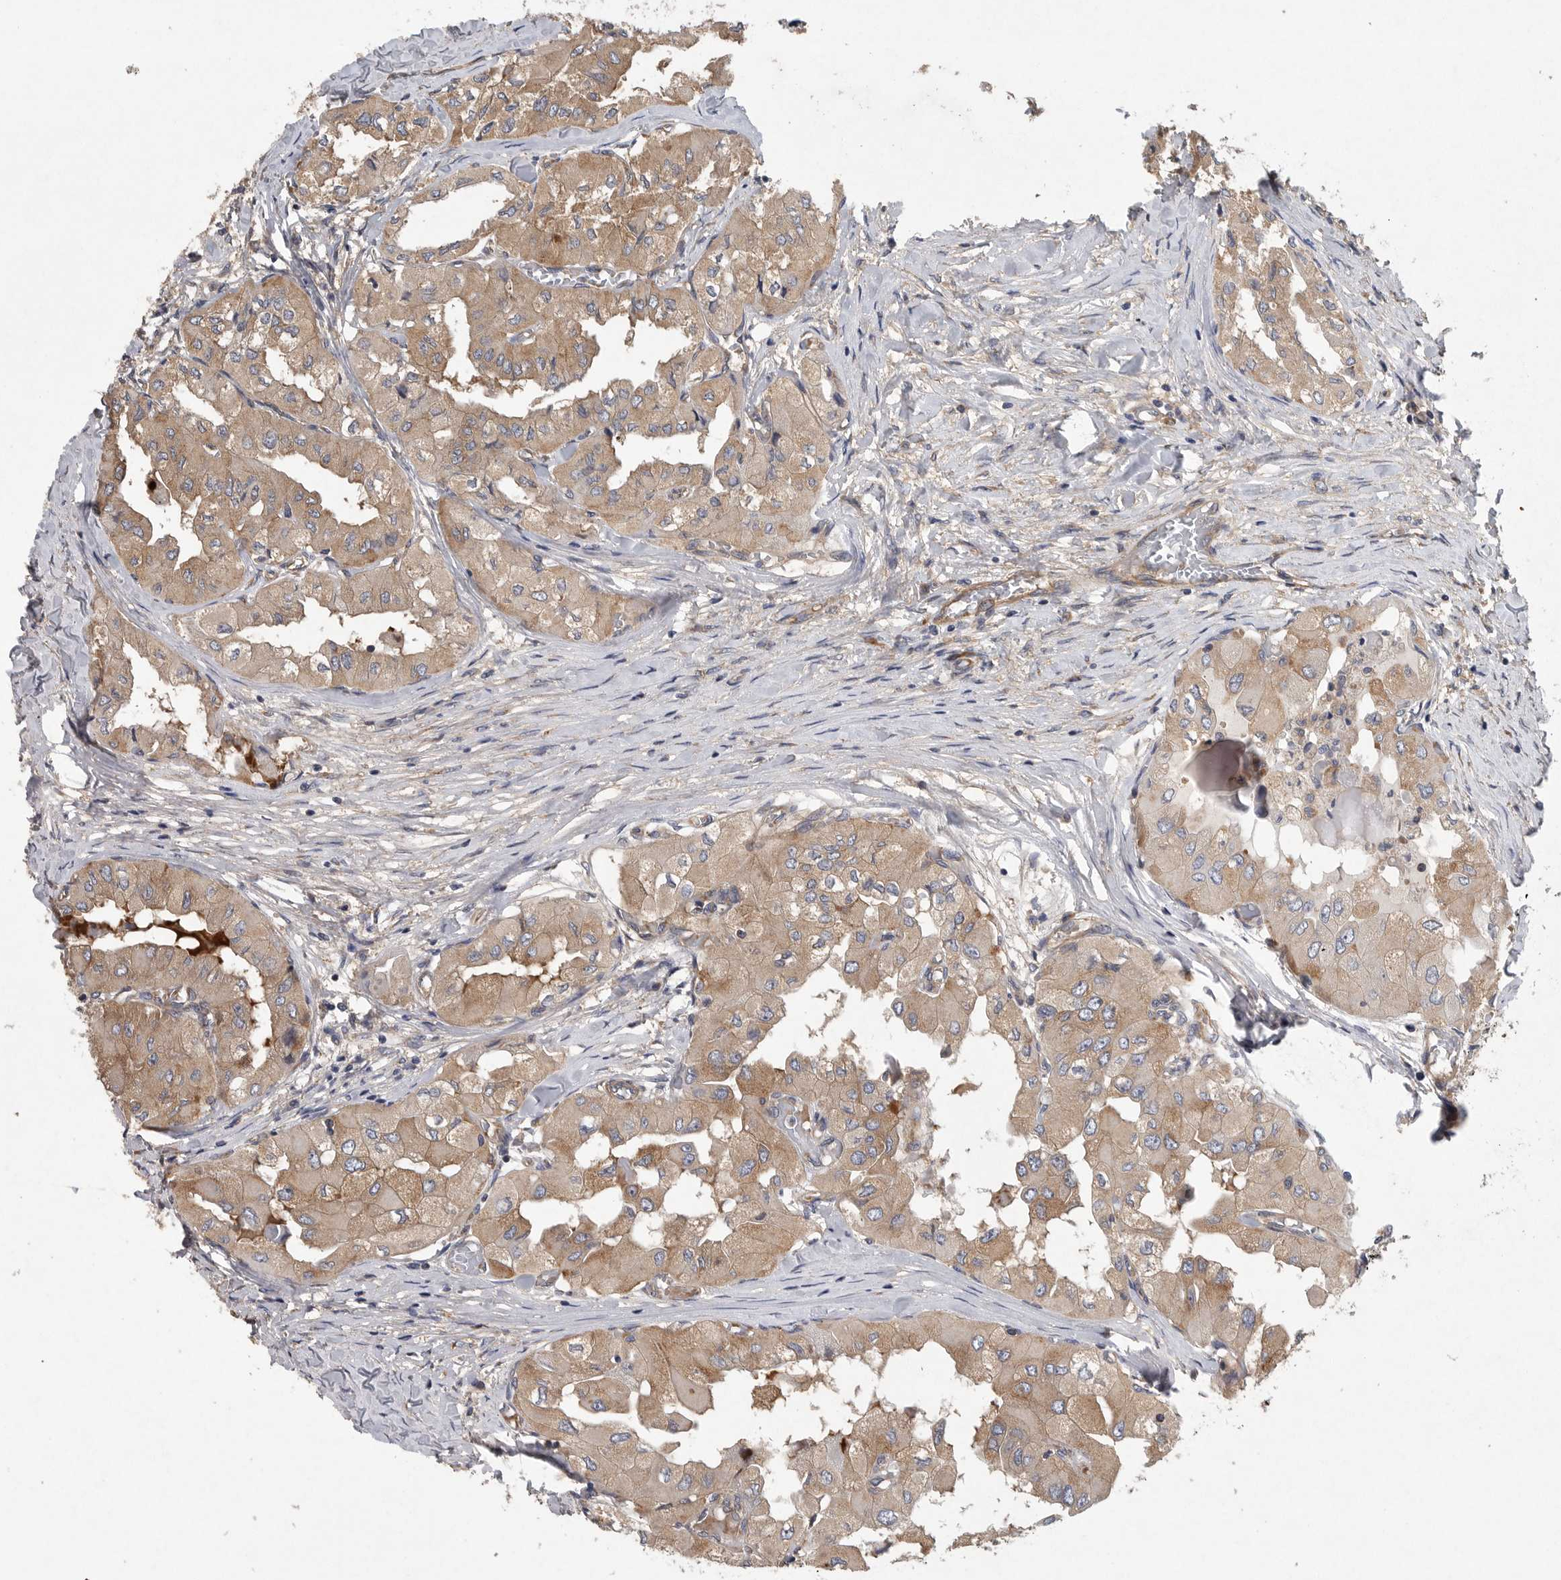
{"staining": {"intensity": "moderate", "quantity": ">75%", "location": "cytoplasmic/membranous"}, "tissue": "thyroid cancer", "cell_type": "Tumor cells", "image_type": "cancer", "snomed": [{"axis": "morphology", "description": "Papillary adenocarcinoma, NOS"}, {"axis": "topography", "description": "Thyroid gland"}], "caption": "A medium amount of moderate cytoplasmic/membranous positivity is appreciated in approximately >75% of tumor cells in thyroid cancer tissue. (DAB (3,3'-diaminobenzidine) IHC with brightfield microscopy, high magnification).", "gene": "OXR1", "patient": {"sex": "female", "age": 59}}